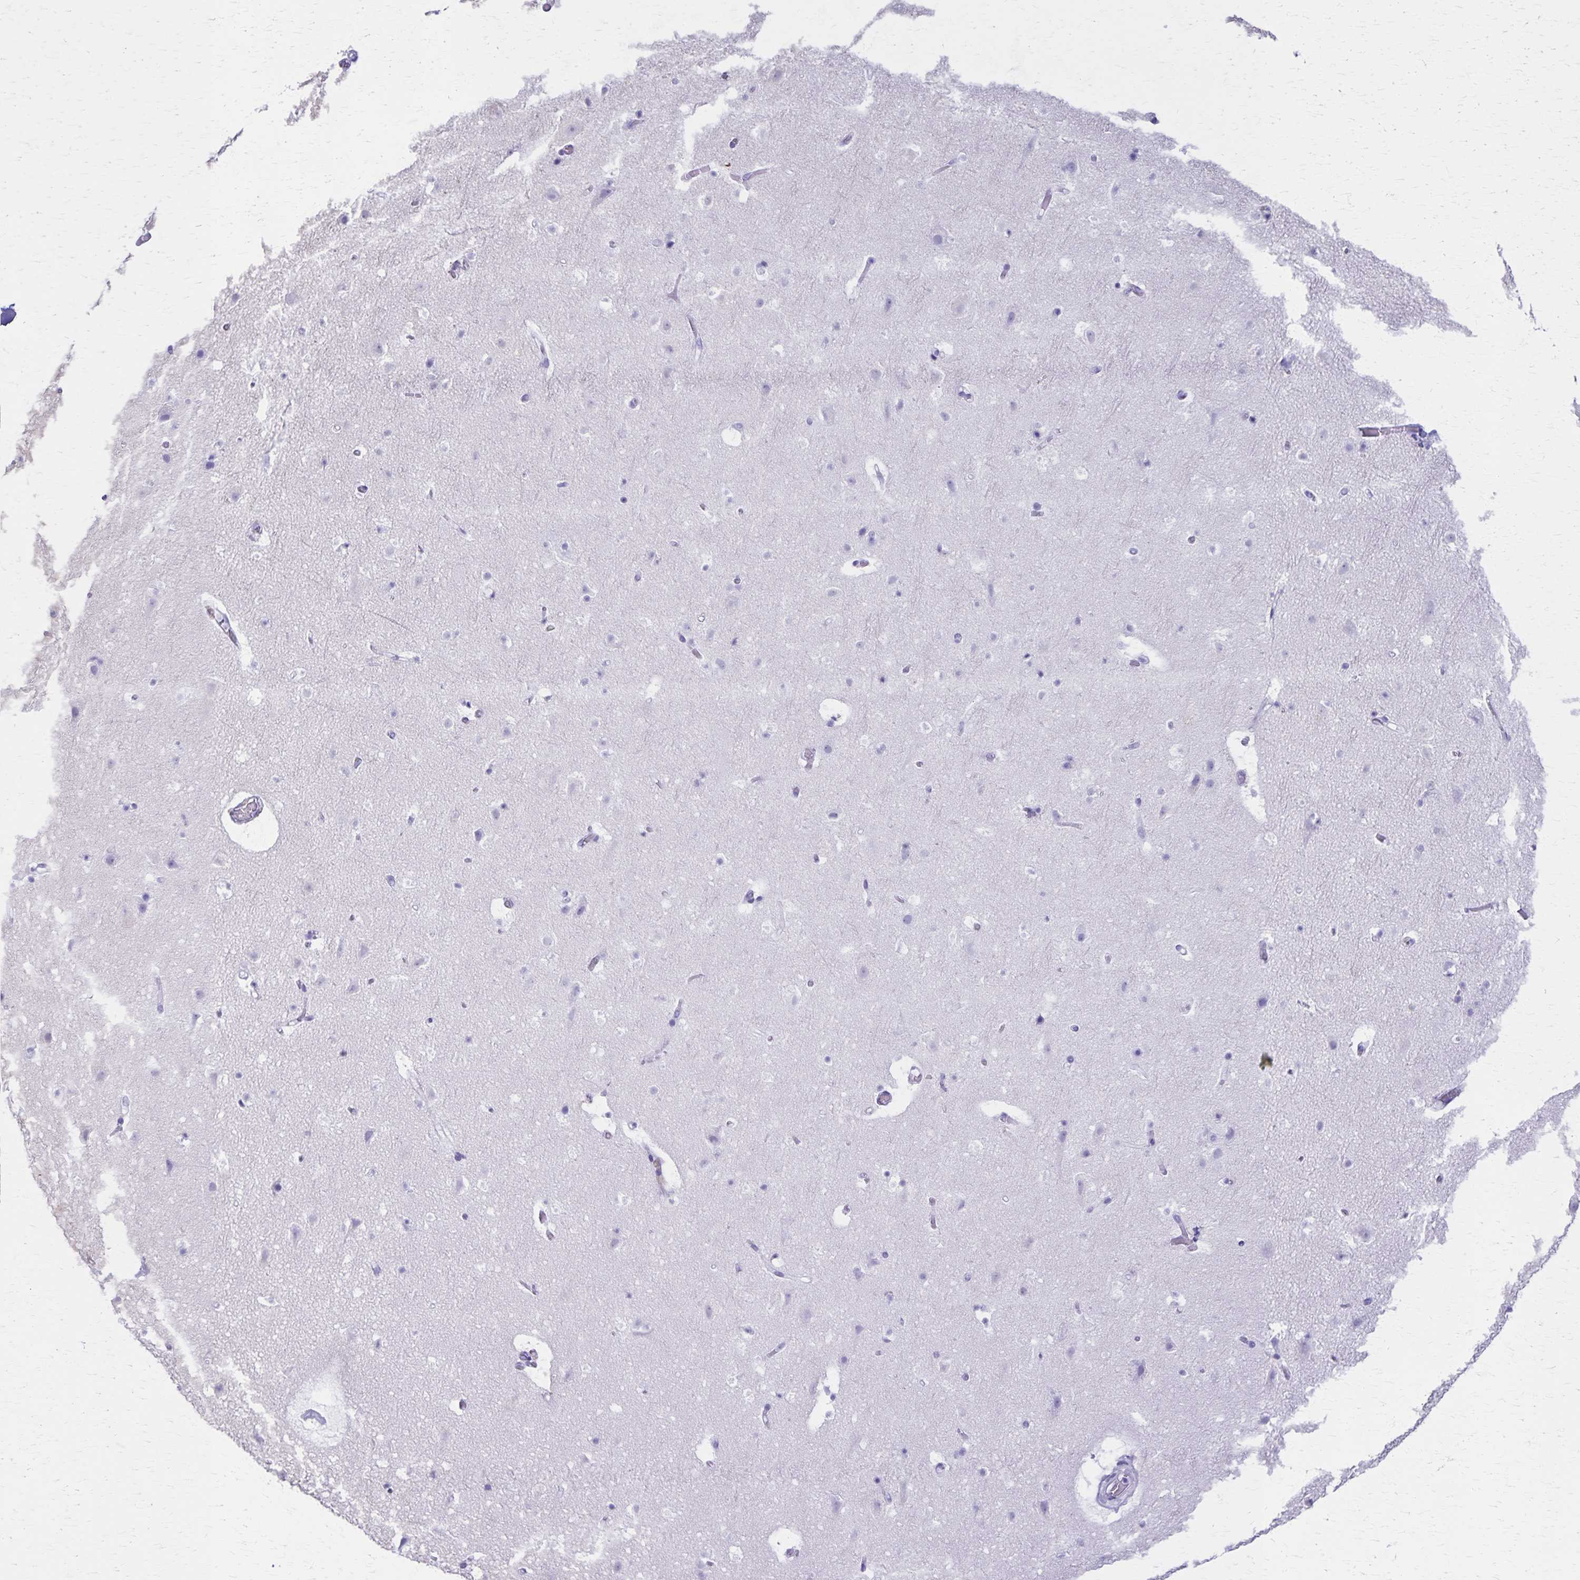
{"staining": {"intensity": "negative", "quantity": "none", "location": "none"}, "tissue": "cerebral cortex", "cell_type": "Endothelial cells", "image_type": "normal", "snomed": [{"axis": "morphology", "description": "Normal tissue, NOS"}, {"axis": "topography", "description": "Cerebral cortex"}], "caption": "High magnification brightfield microscopy of unremarkable cerebral cortex stained with DAB (brown) and counterstained with hematoxylin (blue): endothelial cells show no significant expression.", "gene": "DEFA5", "patient": {"sex": "female", "age": 42}}